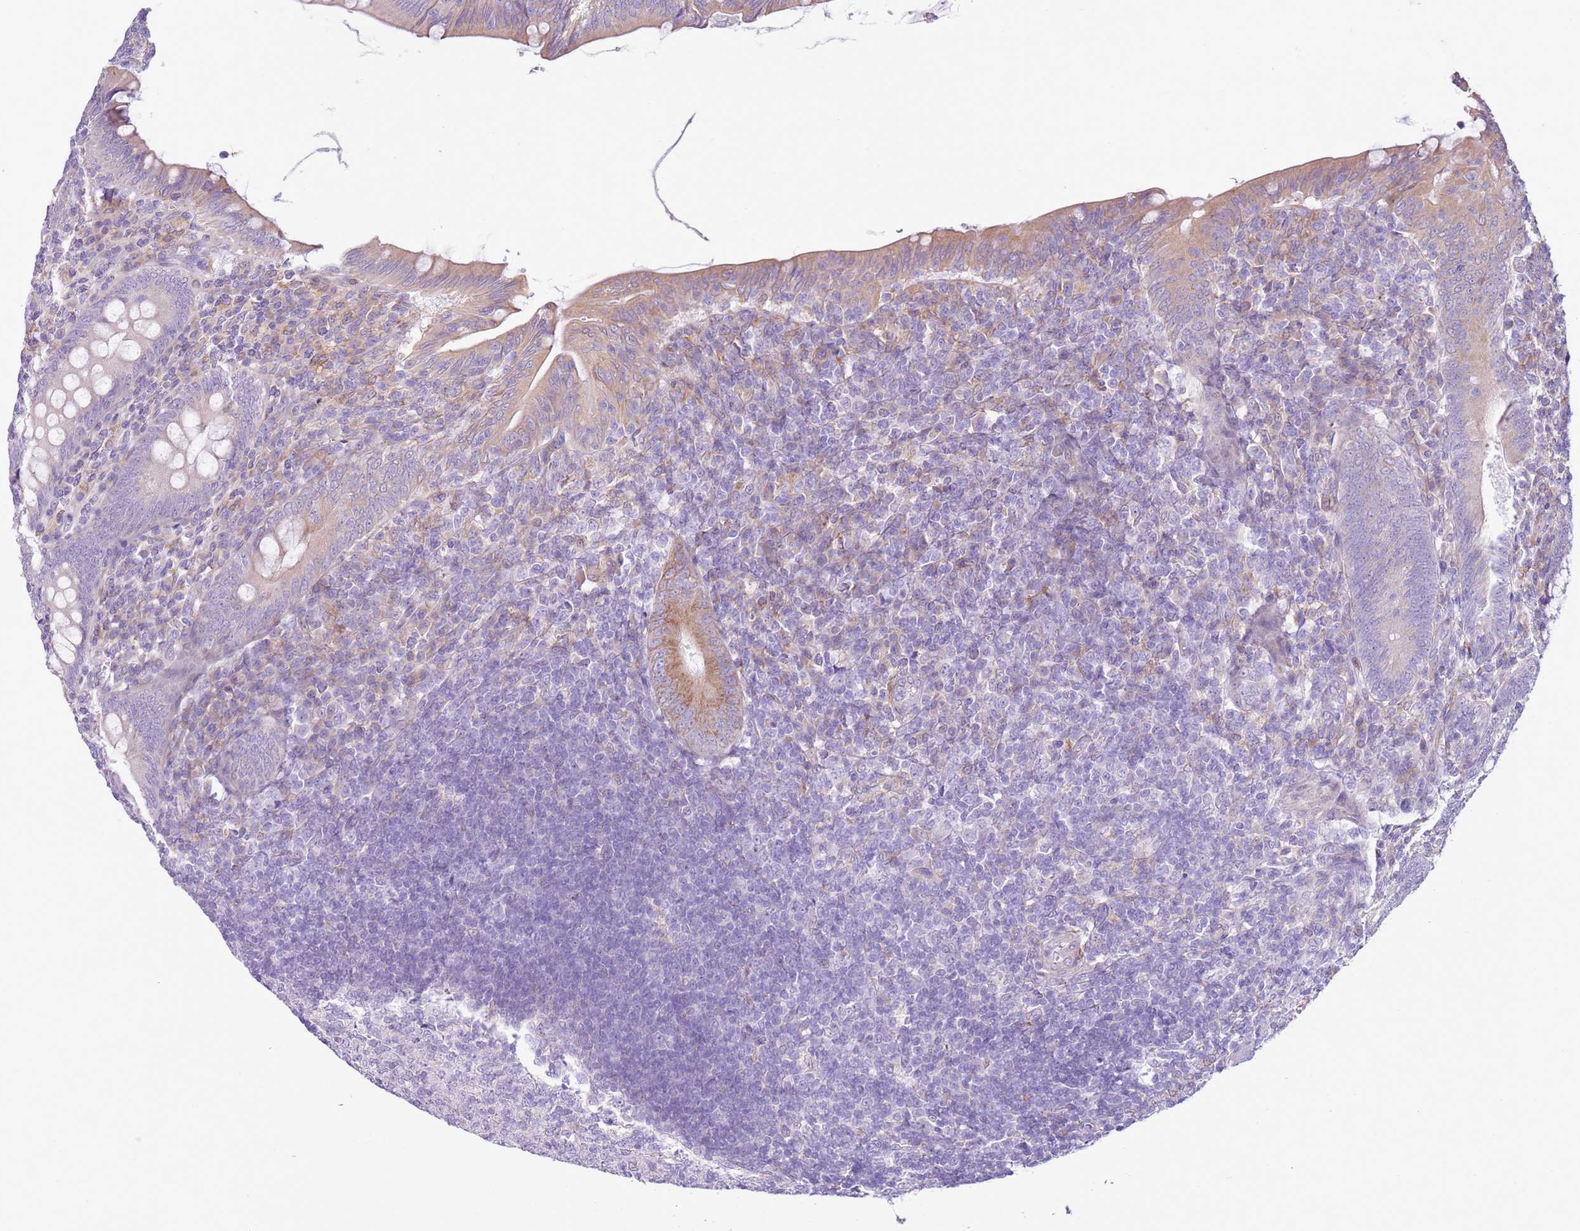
{"staining": {"intensity": "moderate", "quantity": "<25%", "location": "cytoplasmic/membranous"}, "tissue": "appendix", "cell_type": "Glandular cells", "image_type": "normal", "snomed": [{"axis": "morphology", "description": "Normal tissue, NOS"}, {"axis": "topography", "description": "Appendix"}], "caption": "Immunohistochemistry (IHC) (DAB) staining of benign human appendix shows moderate cytoplasmic/membranous protein staining in approximately <25% of glandular cells. (DAB IHC with brightfield microscopy, high magnification).", "gene": "OAF", "patient": {"sex": "male", "age": 14}}